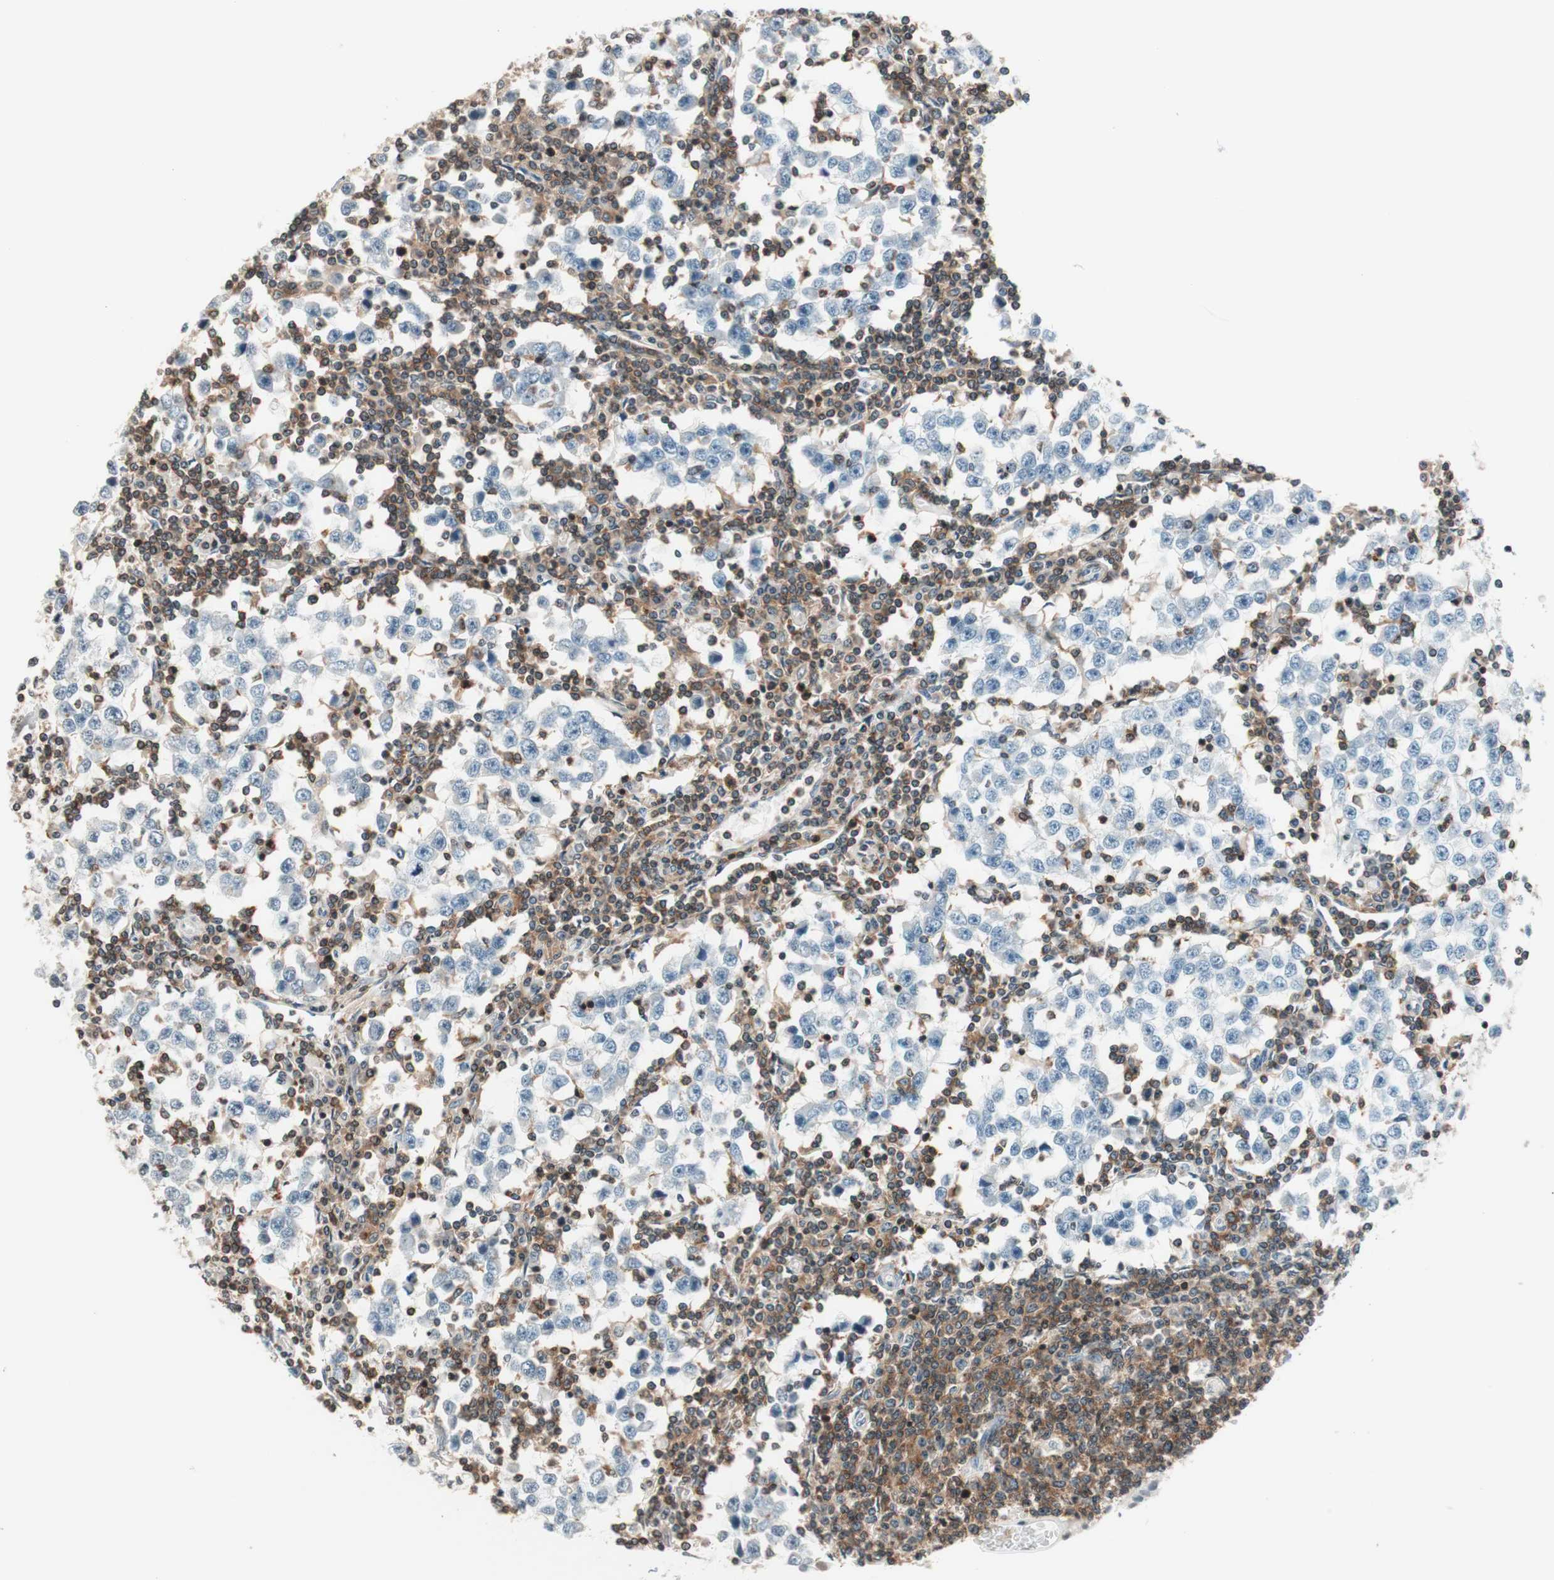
{"staining": {"intensity": "negative", "quantity": "none", "location": "none"}, "tissue": "testis cancer", "cell_type": "Tumor cells", "image_type": "cancer", "snomed": [{"axis": "morphology", "description": "Seminoma, NOS"}, {"axis": "topography", "description": "Testis"}], "caption": "High magnification brightfield microscopy of testis cancer stained with DAB (brown) and counterstained with hematoxylin (blue): tumor cells show no significant staining.", "gene": "WIPF1", "patient": {"sex": "male", "age": 65}}